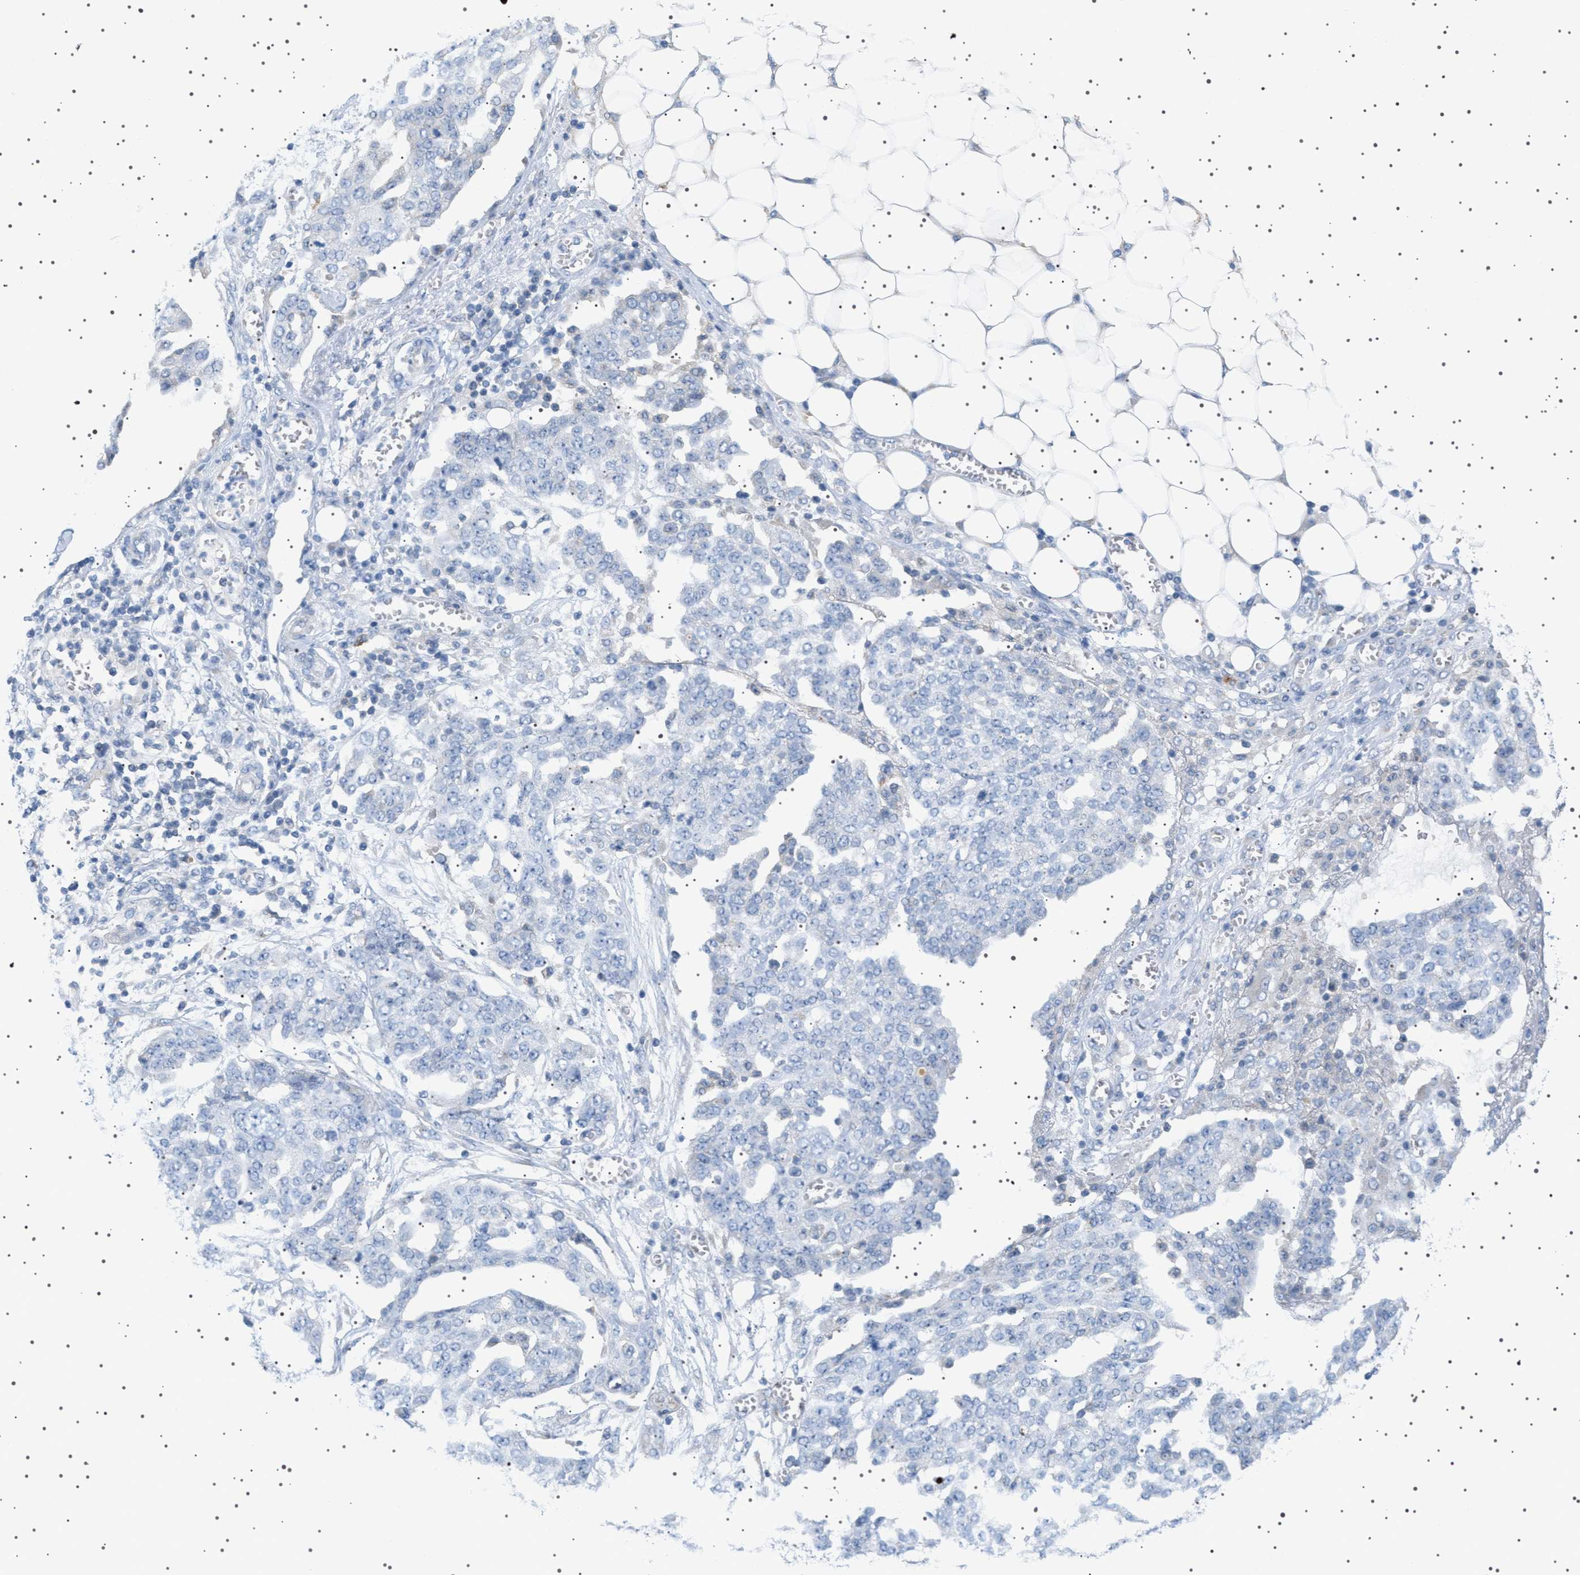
{"staining": {"intensity": "negative", "quantity": "none", "location": "none"}, "tissue": "ovarian cancer", "cell_type": "Tumor cells", "image_type": "cancer", "snomed": [{"axis": "morphology", "description": "Cystadenocarcinoma, serous, NOS"}, {"axis": "topography", "description": "Soft tissue"}, {"axis": "topography", "description": "Ovary"}], "caption": "Ovarian serous cystadenocarcinoma was stained to show a protein in brown. There is no significant positivity in tumor cells.", "gene": "ADCY10", "patient": {"sex": "female", "age": 57}}